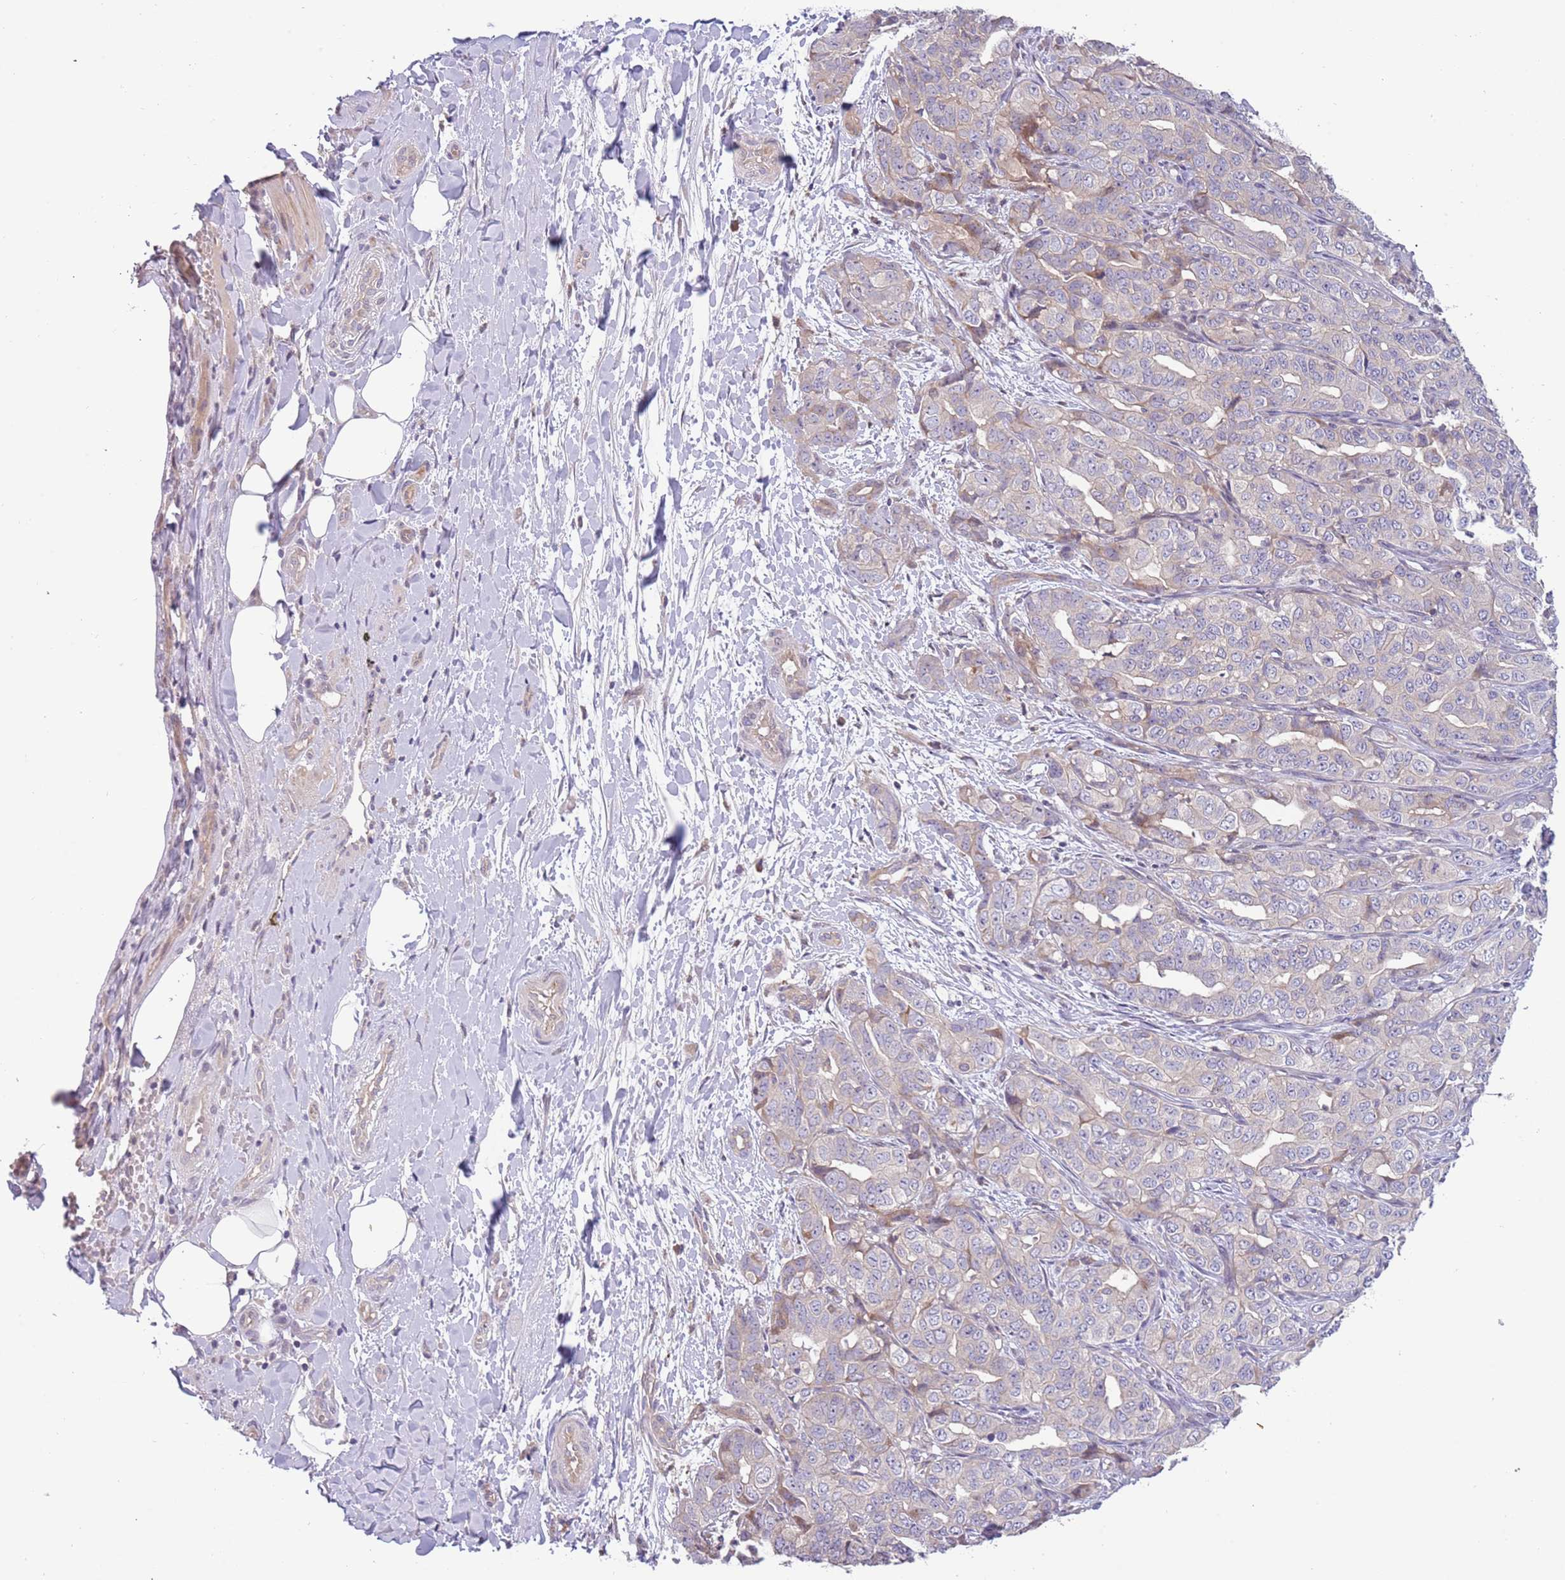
{"staining": {"intensity": "negative", "quantity": "none", "location": "none"}, "tissue": "liver cancer", "cell_type": "Tumor cells", "image_type": "cancer", "snomed": [{"axis": "morphology", "description": "Cholangiocarcinoma"}, {"axis": "topography", "description": "Liver"}], "caption": "Immunohistochemistry histopathology image of human cholangiocarcinoma (liver) stained for a protein (brown), which demonstrates no staining in tumor cells.", "gene": "CABYR", "patient": {"sex": "male", "age": 59}}